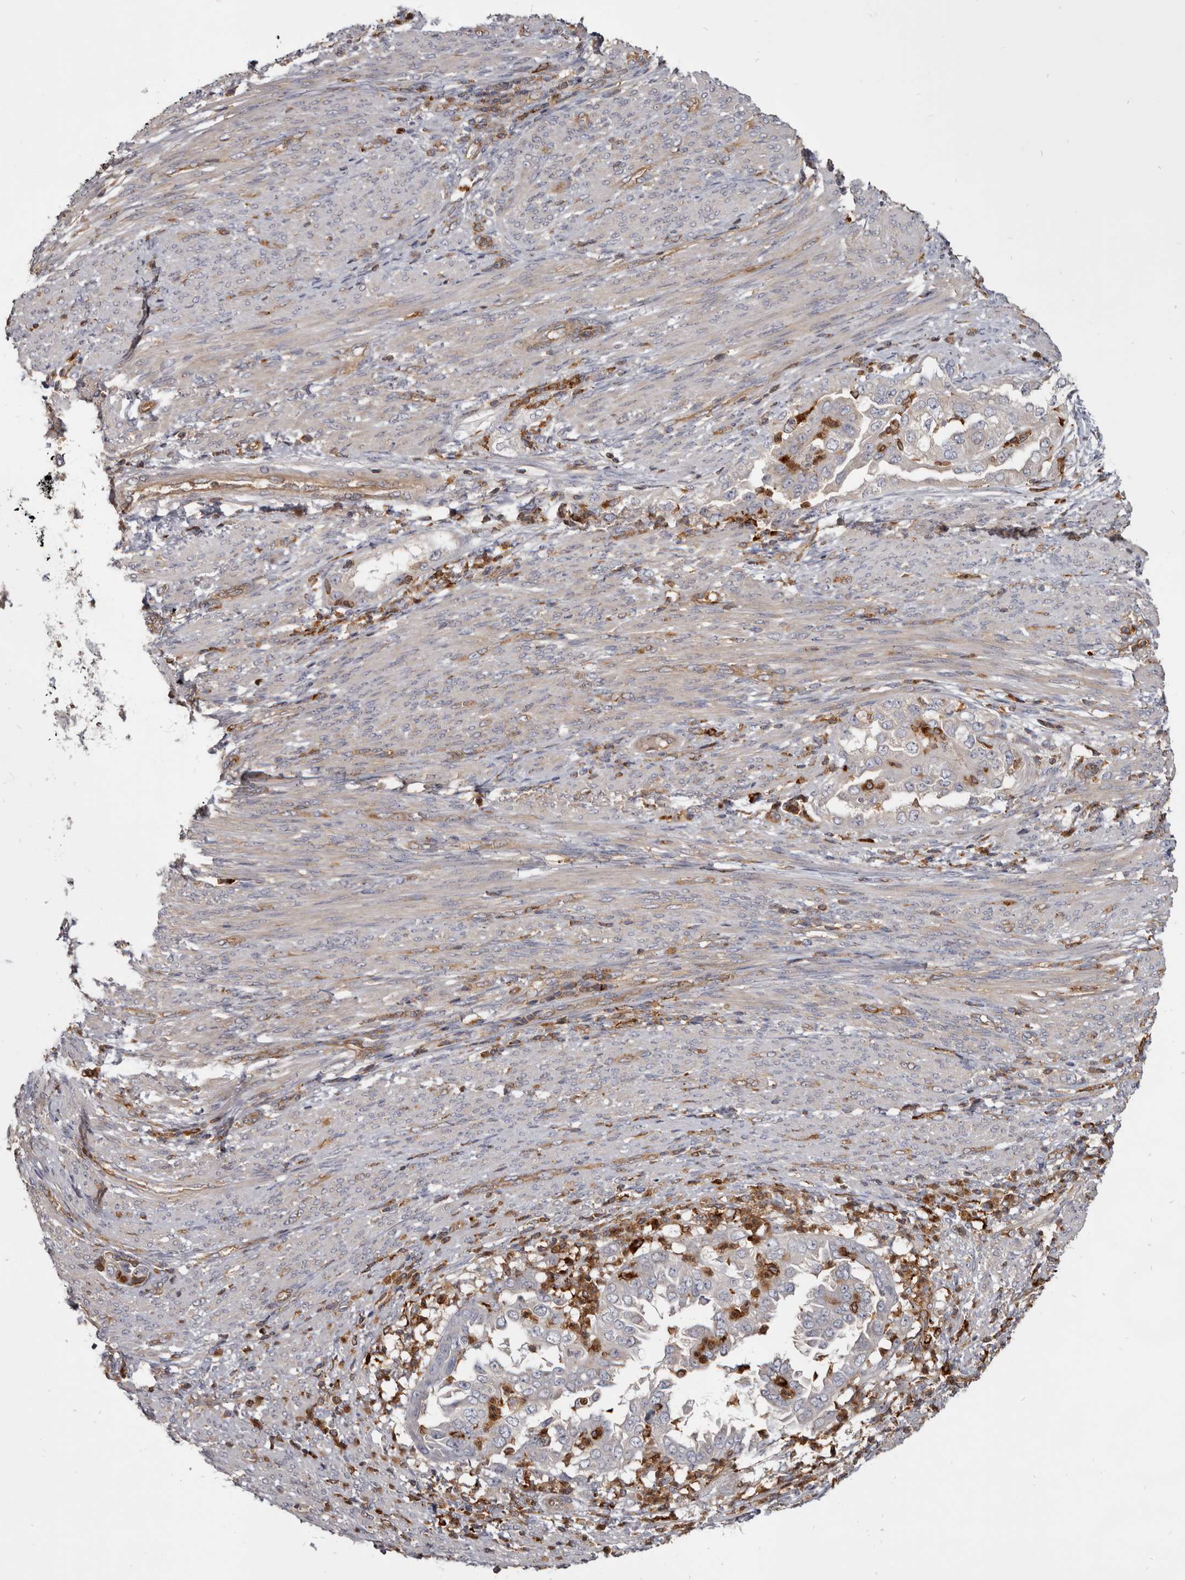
{"staining": {"intensity": "negative", "quantity": "none", "location": "none"}, "tissue": "endometrial cancer", "cell_type": "Tumor cells", "image_type": "cancer", "snomed": [{"axis": "morphology", "description": "Adenocarcinoma, NOS"}, {"axis": "topography", "description": "Endometrium"}], "caption": "DAB (3,3'-diaminobenzidine) immunohistochemical staining of human adenocarcinoma (endometrial) demonstrates no significant staining in tumor cells.", "gene": "CBL", "patient": {"sex": "female", "age": 85}}